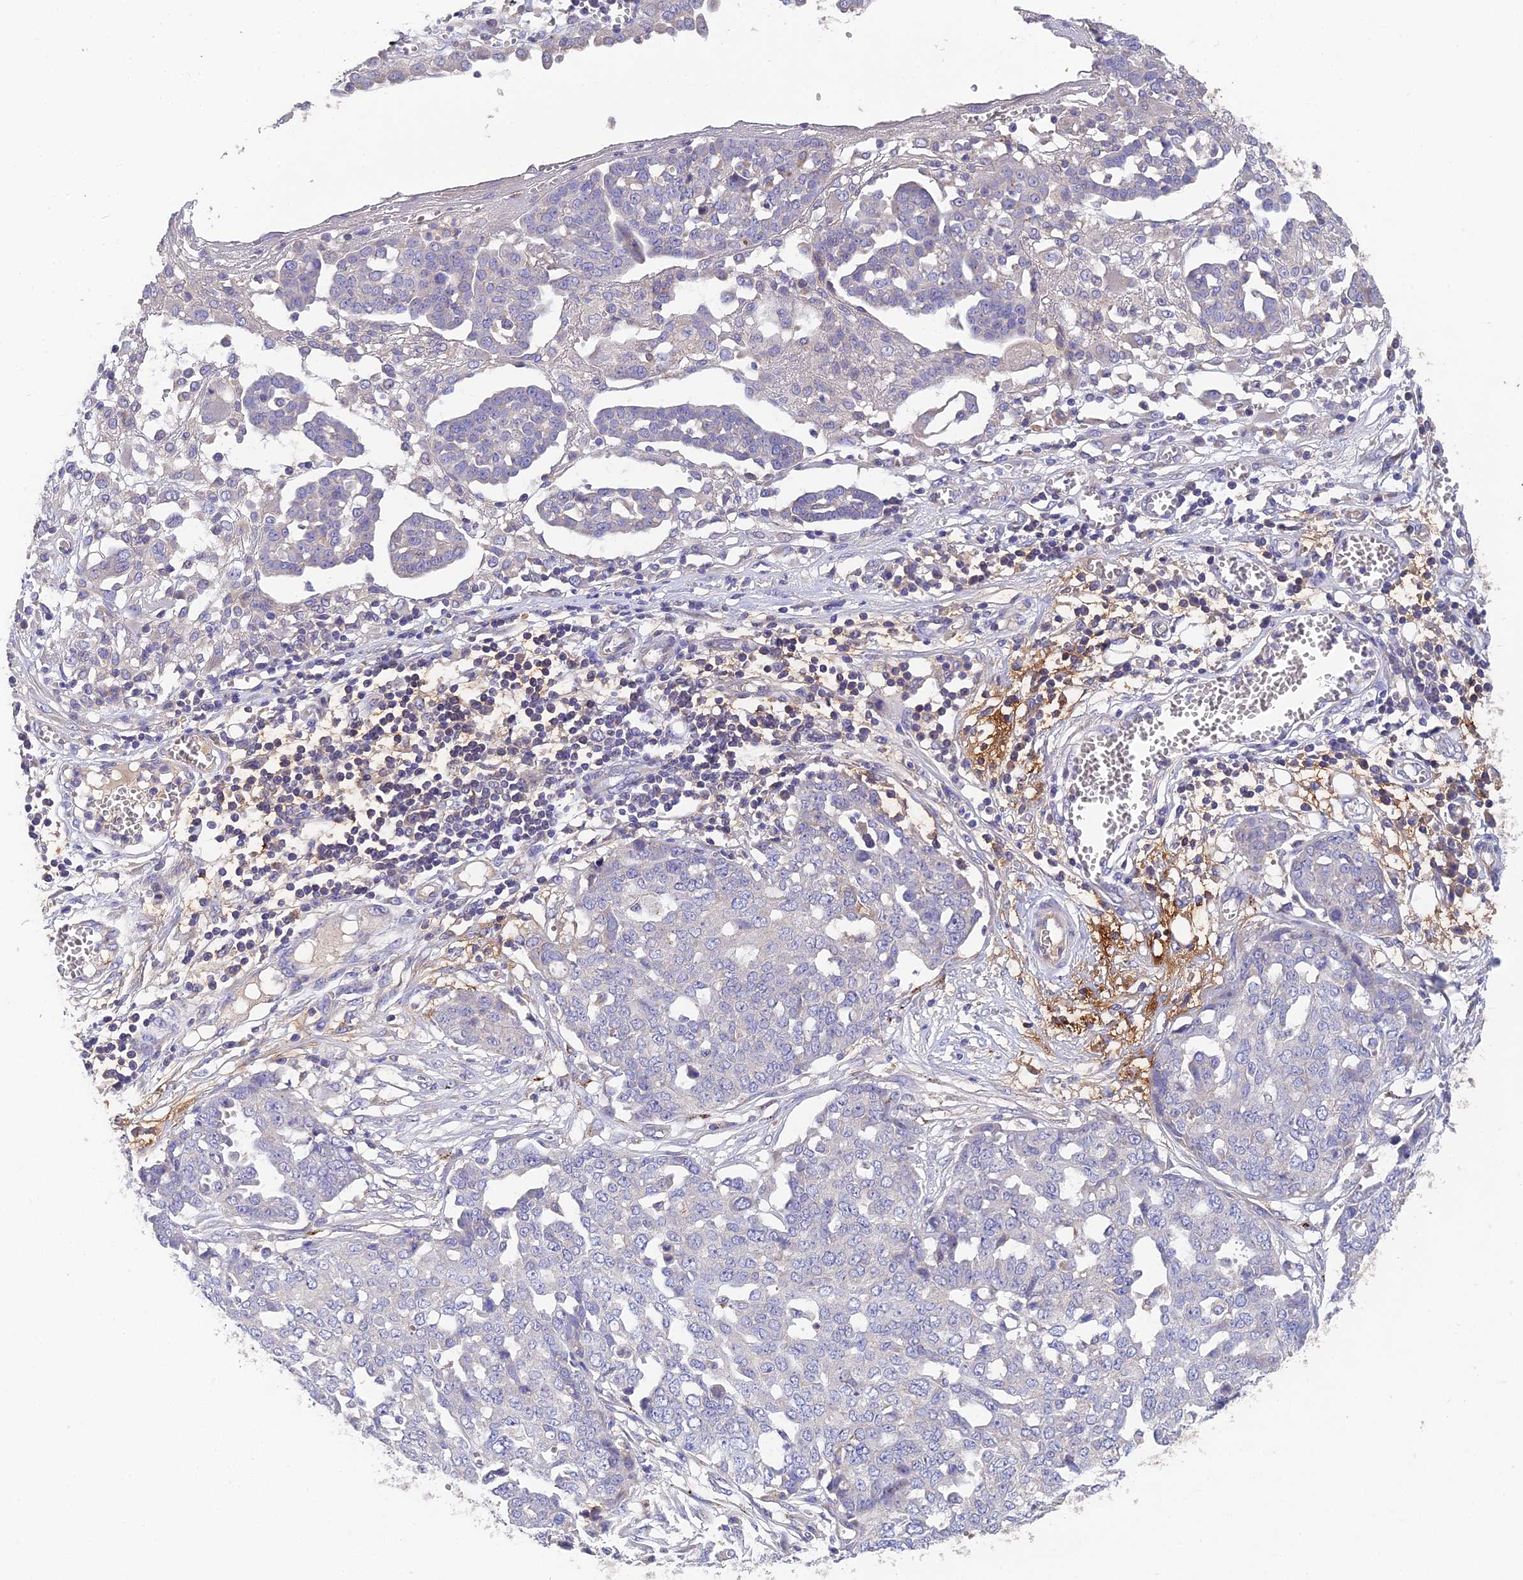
{"staining": {"intensity": "negative", "quantity": "none", "location": "none"}, "tissue": "ovarian cancer", "cell_type": "Tumor cells", "image_type": "cancer", "snomed": [{"axis": "morphology", "description": "Cystadenocarcinoma, serous, NOS"}, {"axis": "topography", "description": "Soft tissue"}, {"axis": "topography", "description": "Ovary"}], "caption": "Image shows no protein expression in tumor cells of serous cystadenocarcinoma (ovarian) tissue. Brightfield microscopy of IHC stained with DAB (brown) and hematoxylin (blue), captured at high magnification.", "gene": "ADAMTS13", "patient": {"sex": "female", "age": 57}}